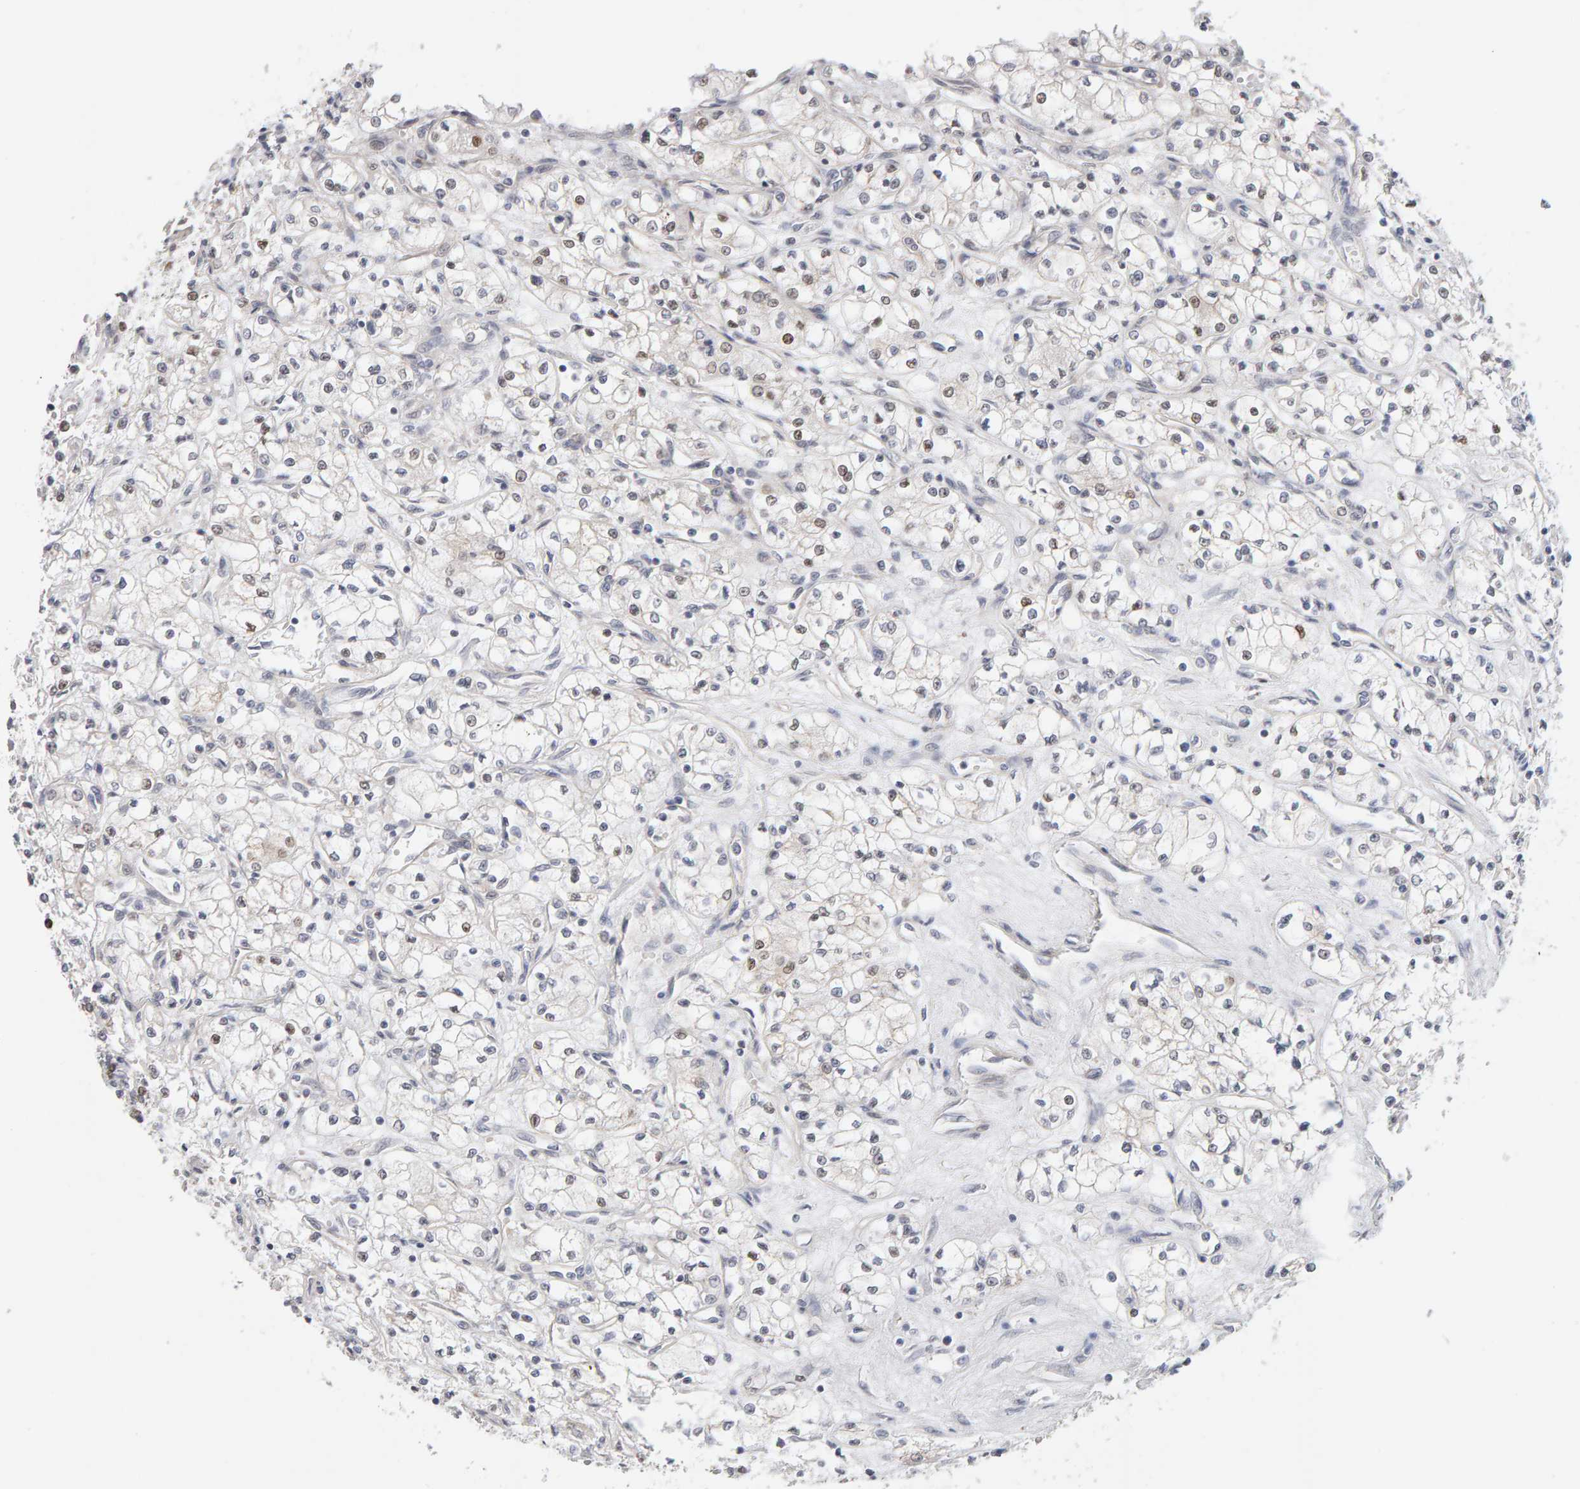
{"staining": {"intensity": "weak", "quantity": "25%-75%", "location": "nuclear"}, "tissue": "renal cancer", "cell_type": "Tumor cells", "image_type": "cancer", "snomed": [{"axis": "morphology", "description": "Normal tissue, NOS"}, {"axis": "morphology", "description": "Adenocarcinoma, NOS"}, {"axis": "topography", "description": "Kidney"}], "caption": "Weak nuclear positivity is present in about 25%-75% of tumor cells in adenocarcinoma (renal). Nuclei are stained in blue.", "gene": "HNF4A", "patient": {"sex": "male", "age": 59}}